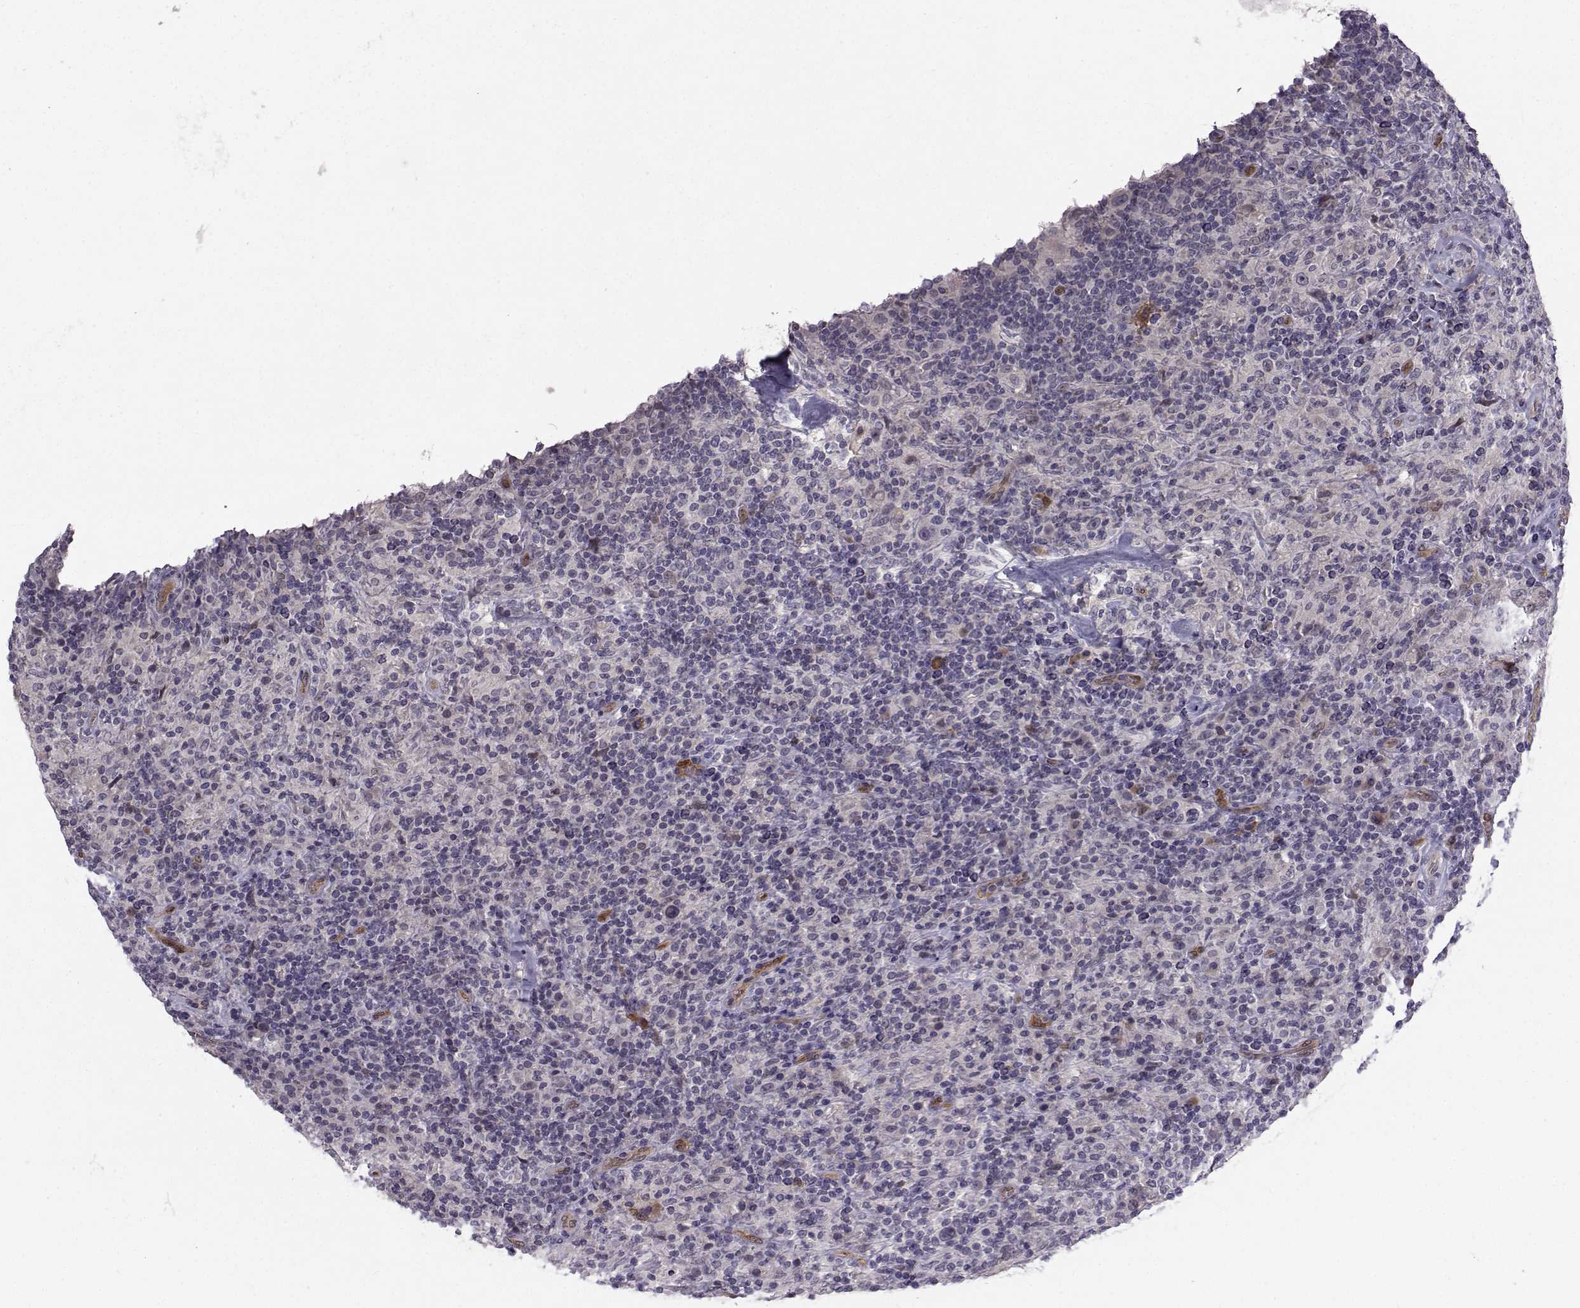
{"staining": {"intensity": "negative", "quantity": "none", "location": "none"}, "tissue": "lymphoma", "cell_type": "Tumor cells", "image_type": "cancer", "snomed": [{"axis": "morphology", "description": "Hodgkin's disease, NOS"}, {"axis": "topography", "description": "Lymph node"}], "caption": "Tumor cells are negative for brown protein staining in lymphoma.", "gene": "NQO1", "patient": {"sex": "male", "age": 70}}